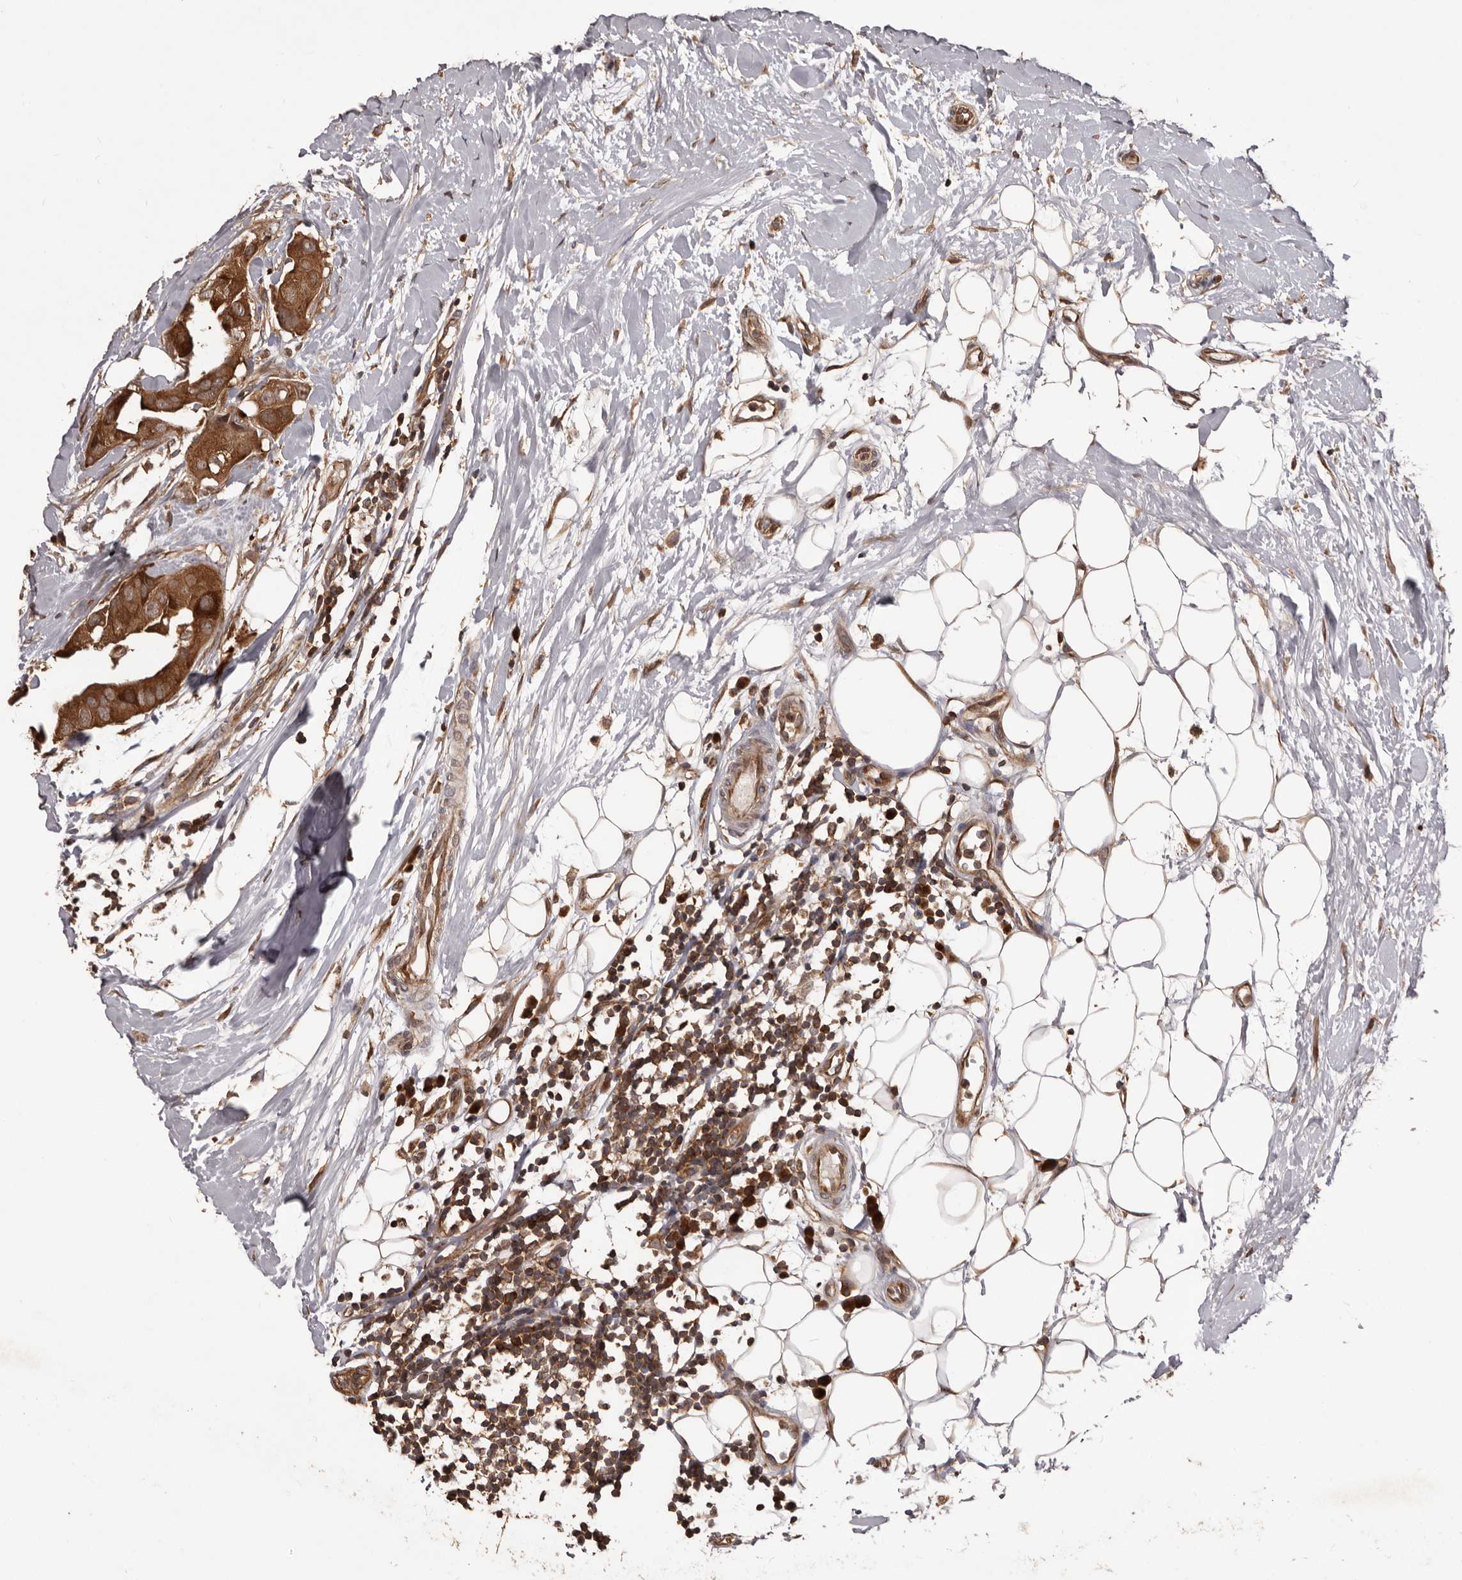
{"staining": {"intensity": "strong", "quantity": ">75%", "location": "cytoplasmic/membranous"}, "tissue": "breast cancer", "cell_type": "Tumor cells", "image_type": "cancer", "snomed": [{"axis": "morphology", "description": "Duct carcinoma"}, {"axis": "topography", "description": "Breast"}], "caption": "Strong cytoplasmic/membranous positivity is identified in approximately >75% of tumor cells in breast cancer.", "gene": "HBS1L", "patient": {"sex": "female", "age": 40}}